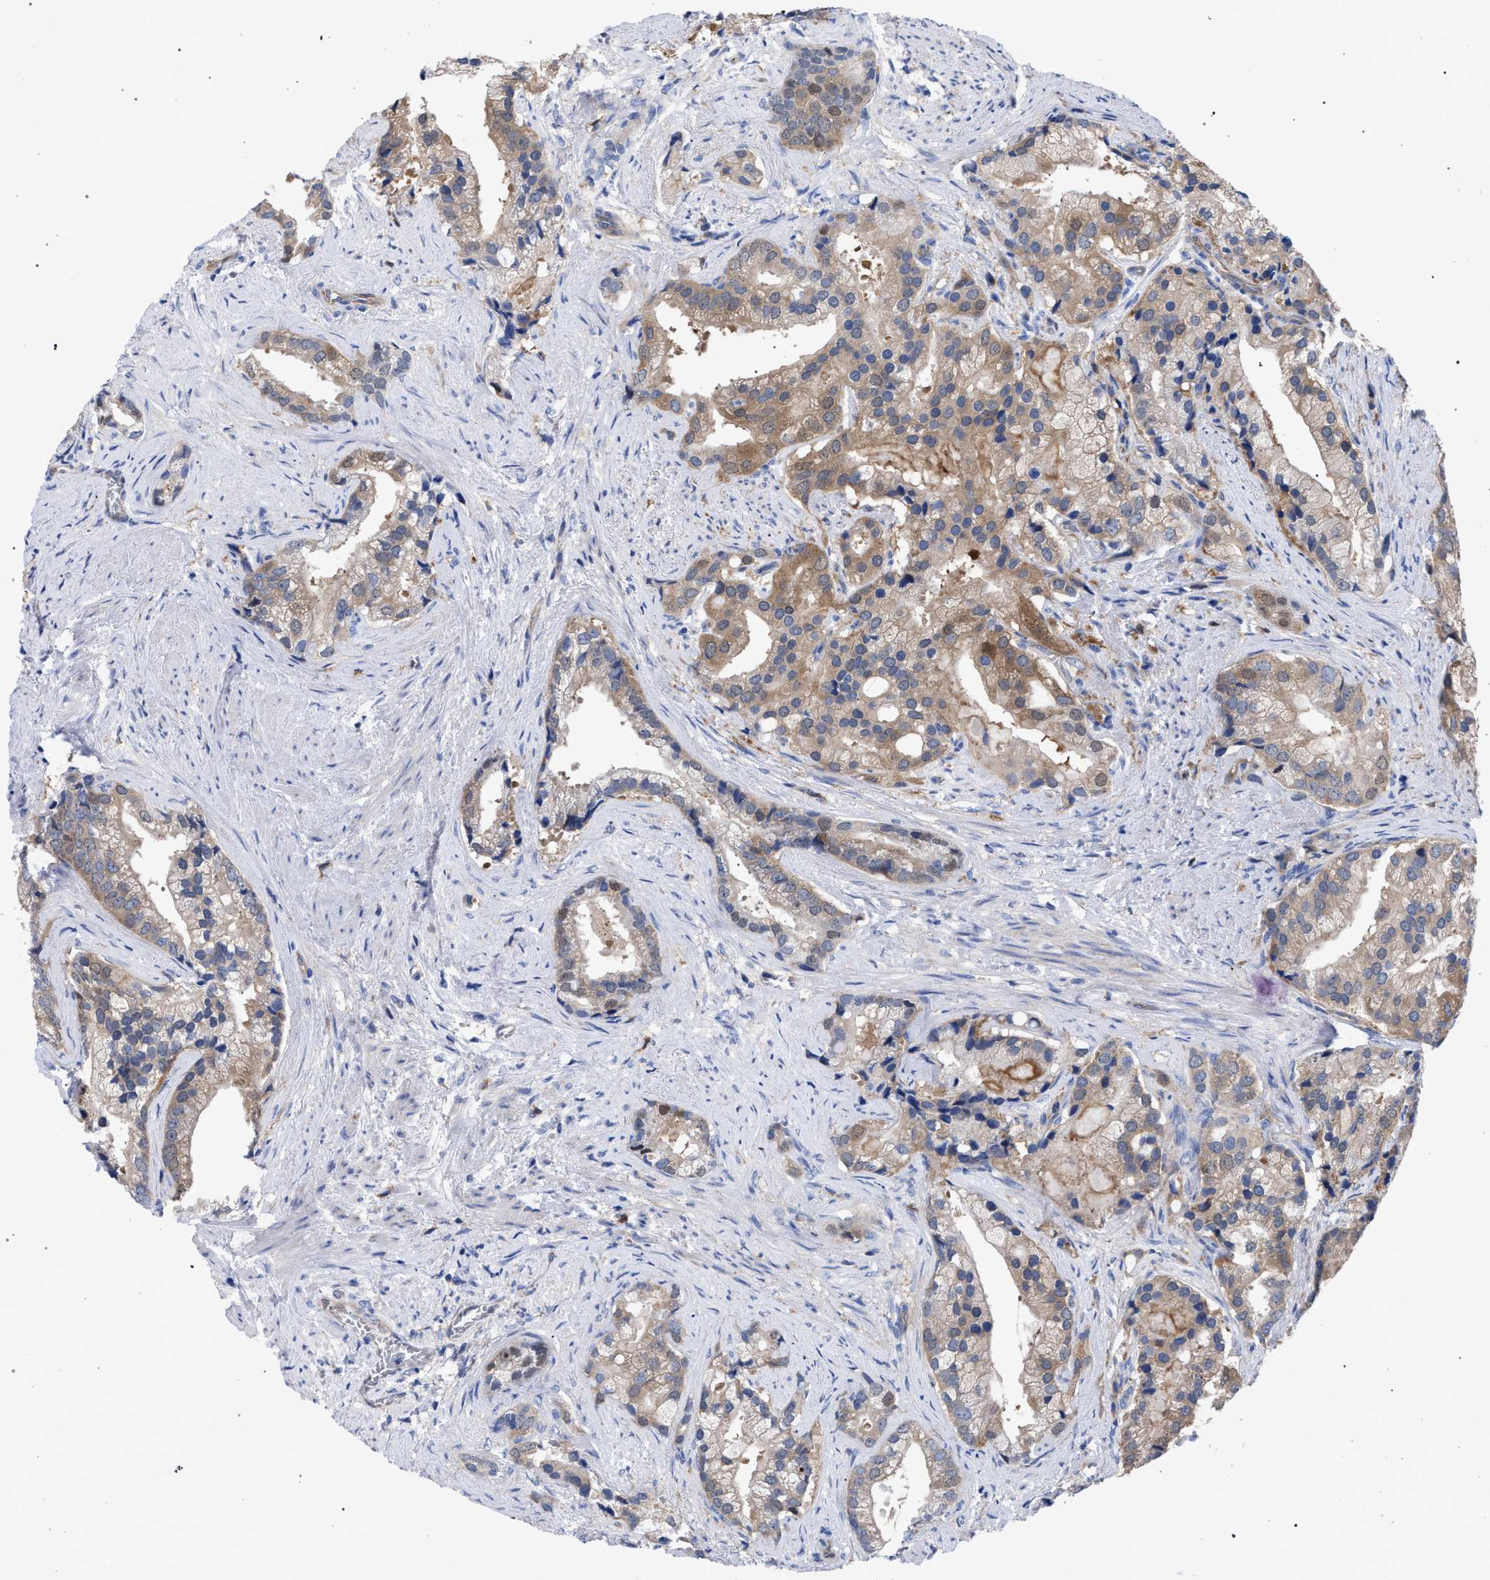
{"staining": {"intensity": "moderate", "quantity": ">75%", "location": "cytoplasmic/membranous"}, "tissue": "prostate cancer", "cell_type": "Tumor cells", "image_type": "cancer", "snomed": [{"axis": "morphology", "description": "Adenocarcinoma, Low grade"}, {"axis": "topography", "description": "Prostate"}], "caption": "Adenocarcinoma (low-grade) (prostate) stained with immunohistochemistry (IHC) displays moderate cytoplasmic/membranous staining in about >75% of tumor cells.", "gene": "GMPR", "patient": {"sex": "male", "age": 71}}